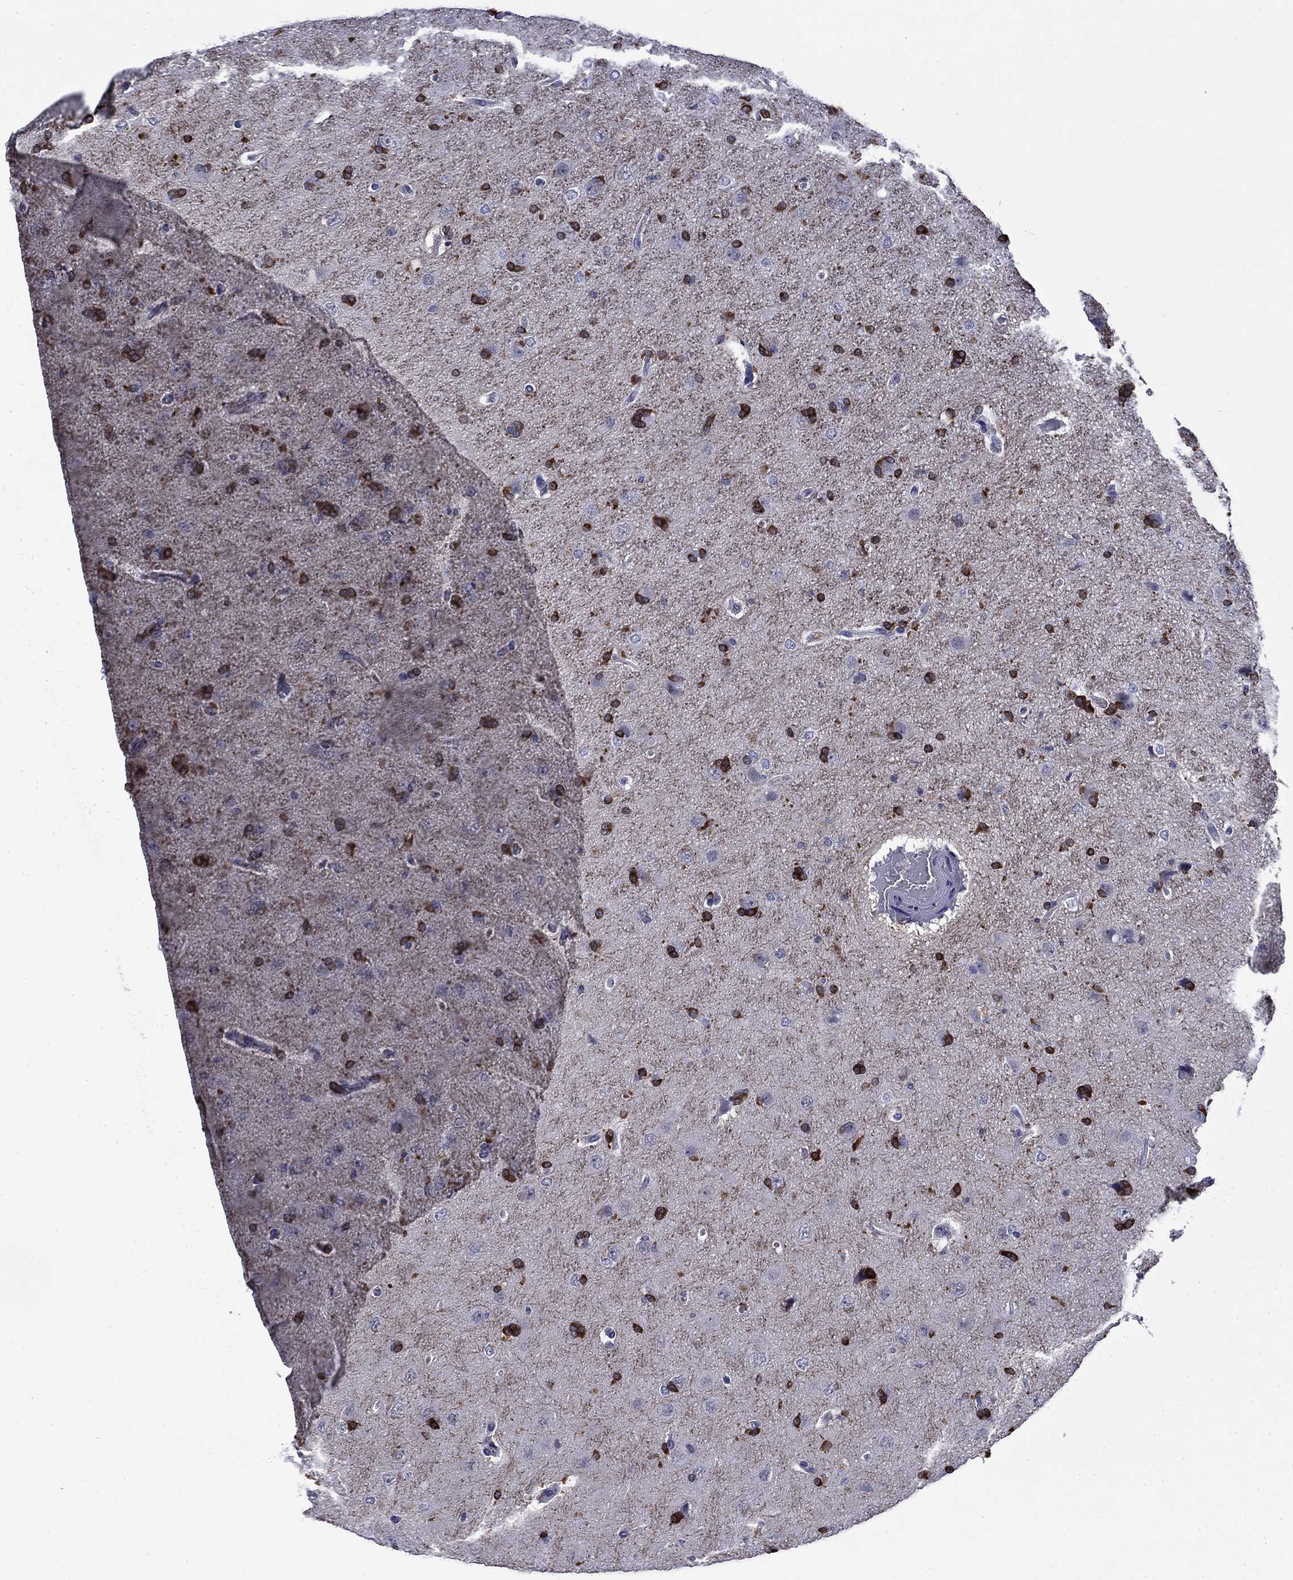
{"staining": {"intensity": "strong", "quantity": "<25%", "location": "cytoplasmic/membranous"}, "tissue": "glioma", "cell_type": "Tumor cells", "image_type": "cancer", "snomed": [{"axis": "morphology", "description": "Glioma, malignant, NOS"}, {"axis": "topography", "description": "Cerebral cortex"}], "caption": "Immunohistochemical staining of malignant glioma shows strong cytoplasmic/membranous protein staining in approximately <25% of tumor cells.", "gene": "BCL2L14", "patient": {"sex": "male", "age": 58}}